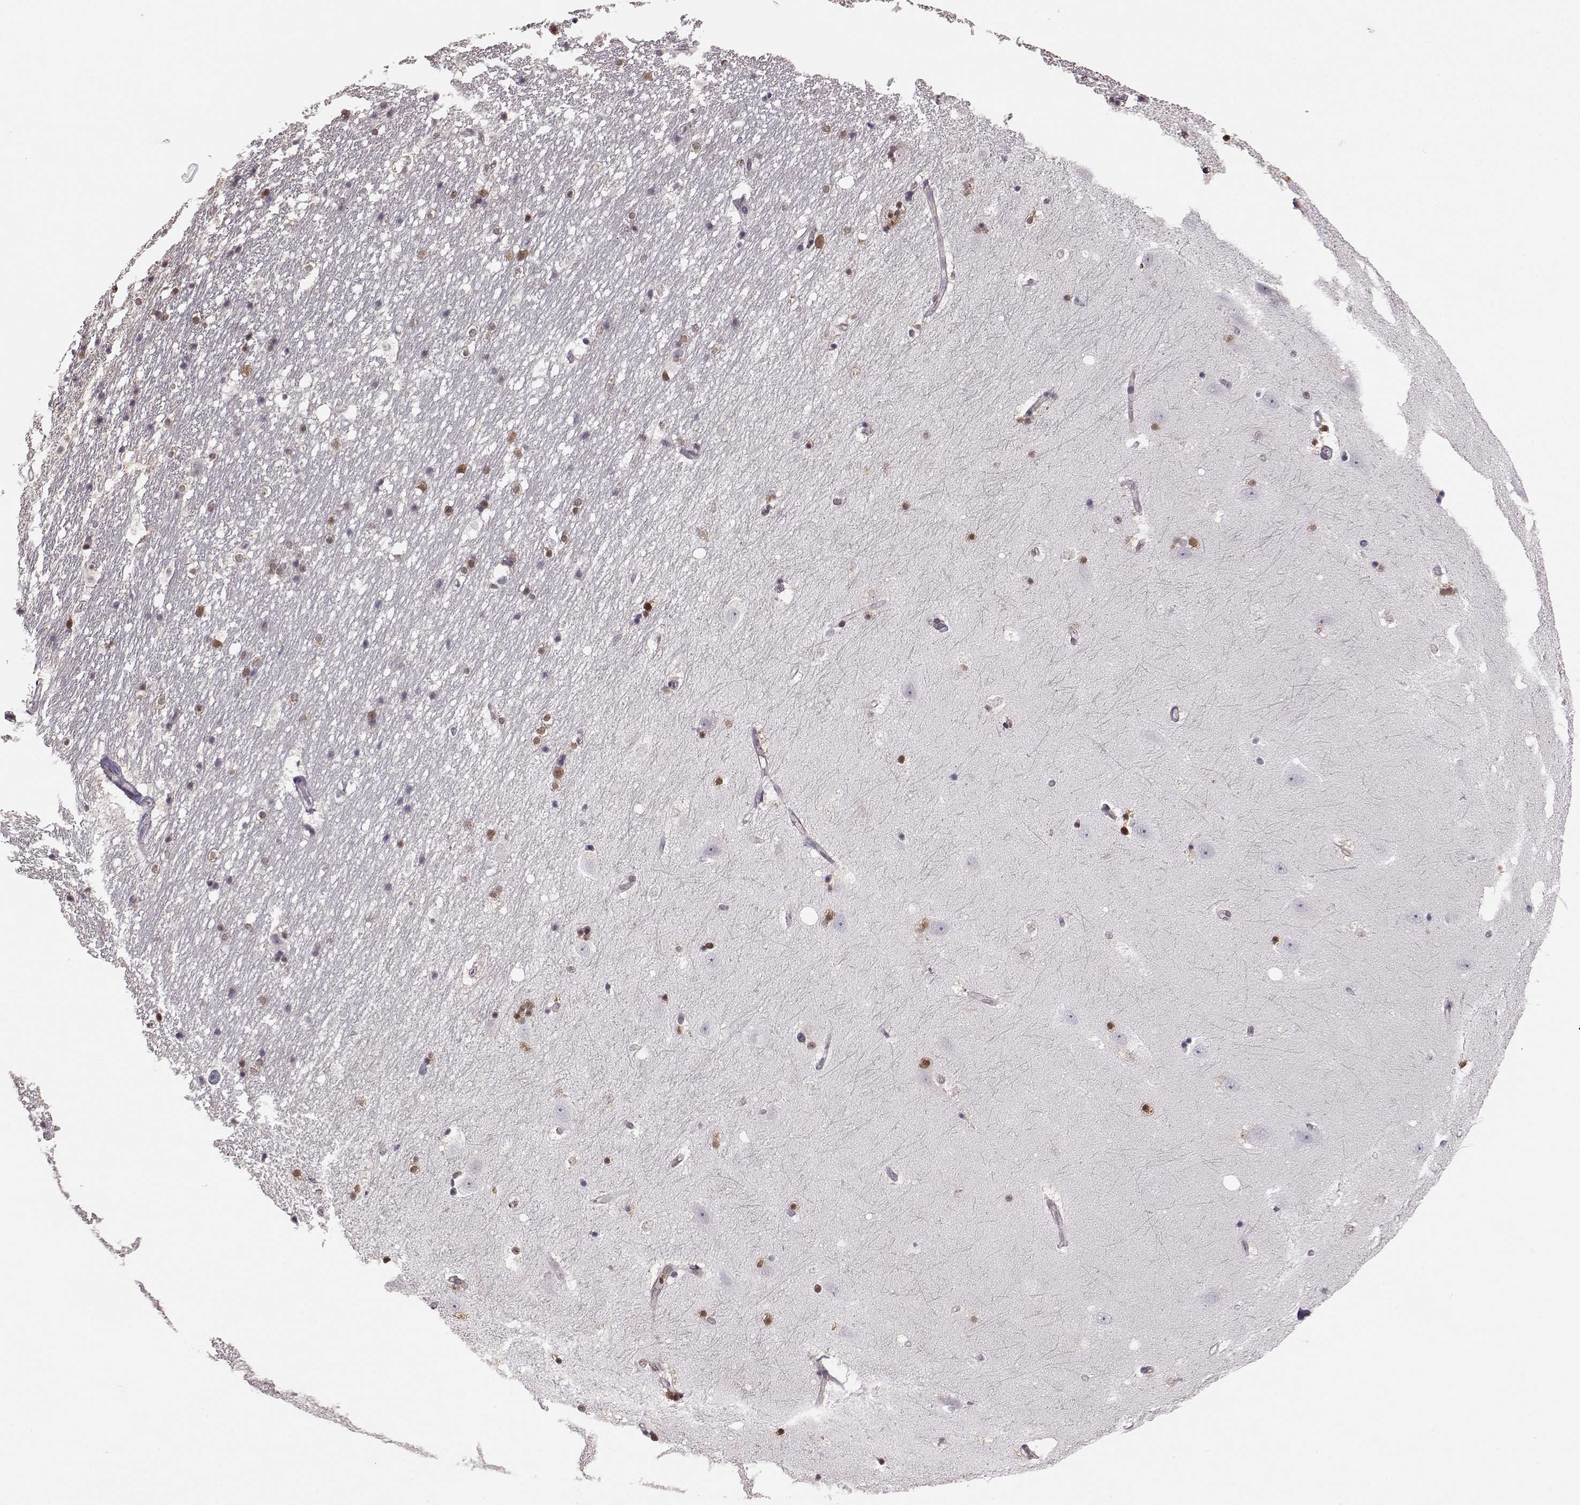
{"staining": {"intensity": "moderate", "quantity": "<25%", "location": "nuclear"}, "tissue": "hippocampus", "cell_type": "Glial cells", "image_type": "normal", "snomed": [{"axis": "morphology", "description": "Normal tissue, NOS"}, {"axis": "topography", "description": "Hippocampus"}], "caption": "Moderate nuclear expression is identified in approximately <25% of glial cells in normal hippocampus.", "gene": "KLF6", "patient": {"sex": "male", "age": 49}}